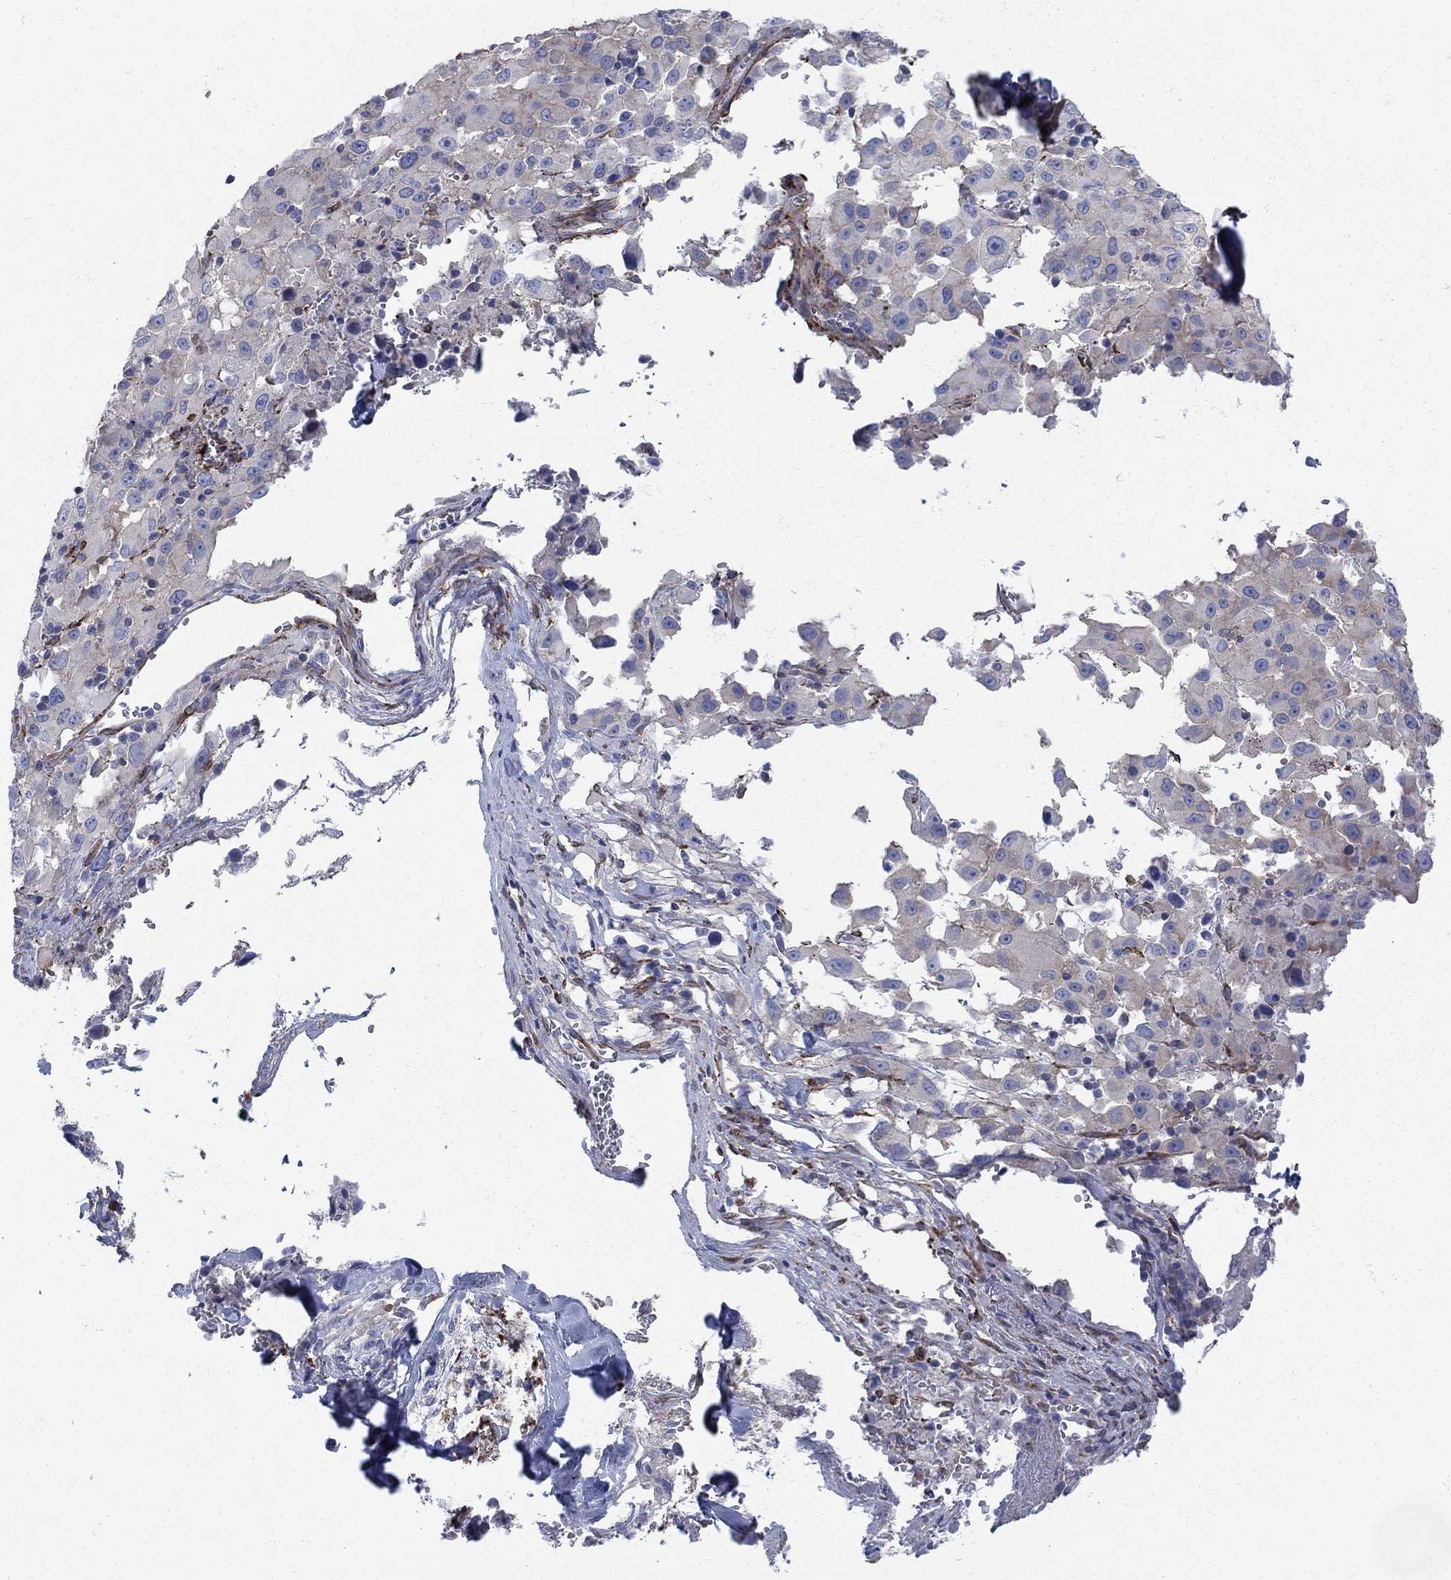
{"staining": {"intensity": "negative", "quantity": "none", "location": "none"}, "tissue": "melanoma", "cell_type": "Tumor cells", "image_type": "cancer", "snomed": [{"axis": "morphology", "description": "Malignant melanoma, Metastatic site"}, {"axis": "topography", "description": "Lymph node"}], "caption": "High magnification brightfield microscopy of melanoma stained with DAB (3,3'-diaminobenzidine) (brown) and counterstained with hematoxylin (blue): tumor cells show no significant expression. (DAB immunohistochemistry (IHC), high magnification).", "gene": "SEPTIN8", "patient": {"sex": "male", "age": 50}}